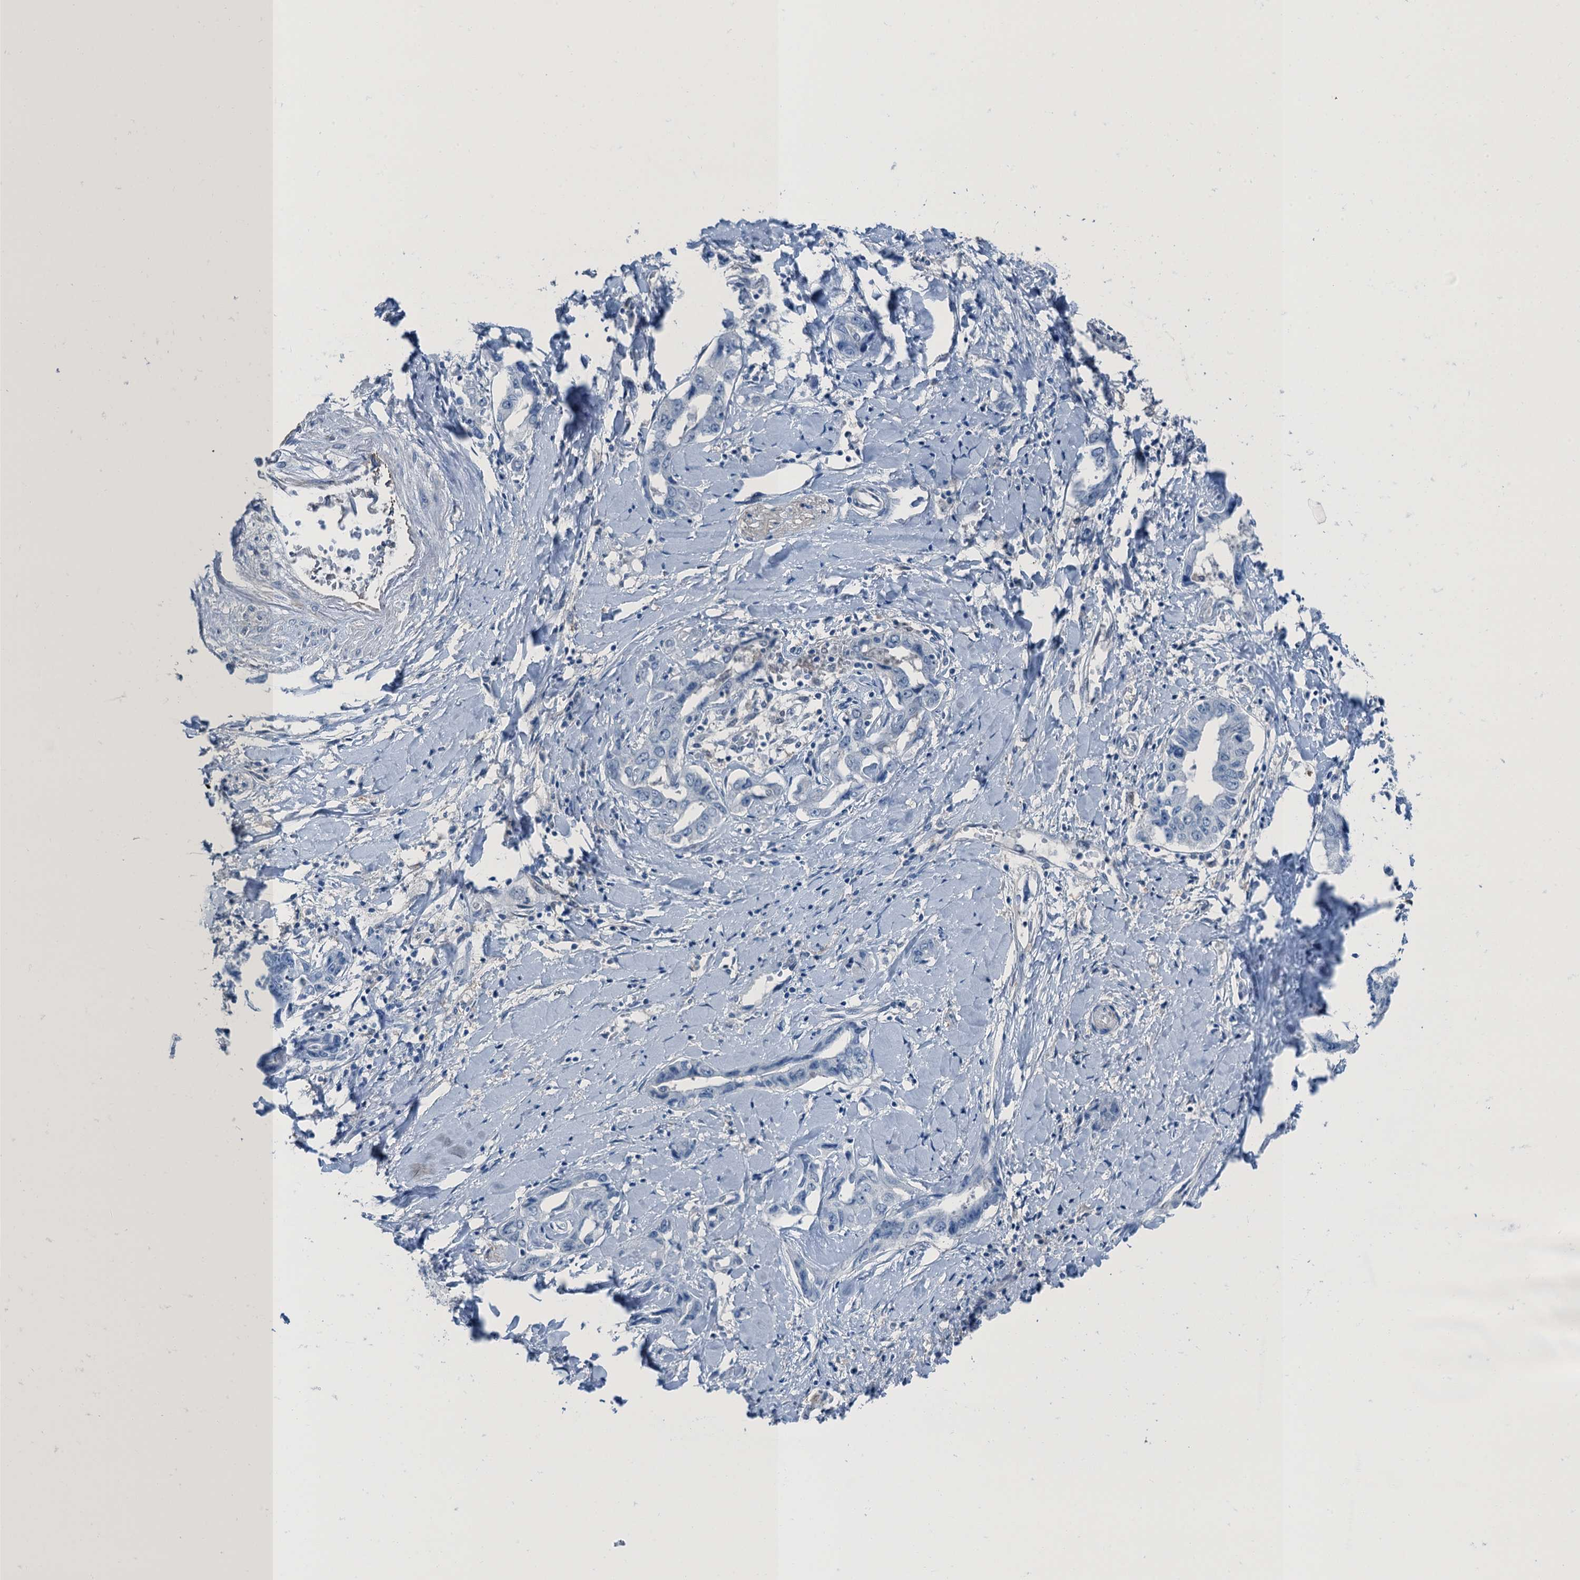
{"staining": {"intensity": "negative", "quantity": "none", "location": "none"}, "tissue": "liver cancer", "cell_type": "Tumor cells", "image_type": "cancer", "snomed": [{"axis": "morphology", "description": "Cholangiocarcinoma"}, {"axis": "topography", "description": "Liver"}], "caption": "The immunohistochemistry (IHC) photomicrograph has no significant expression in tumor cells of liver cholangiocarcinoma tissue.", "gene": "RNH1", "patient": {"sex": "male", "age": 59}}